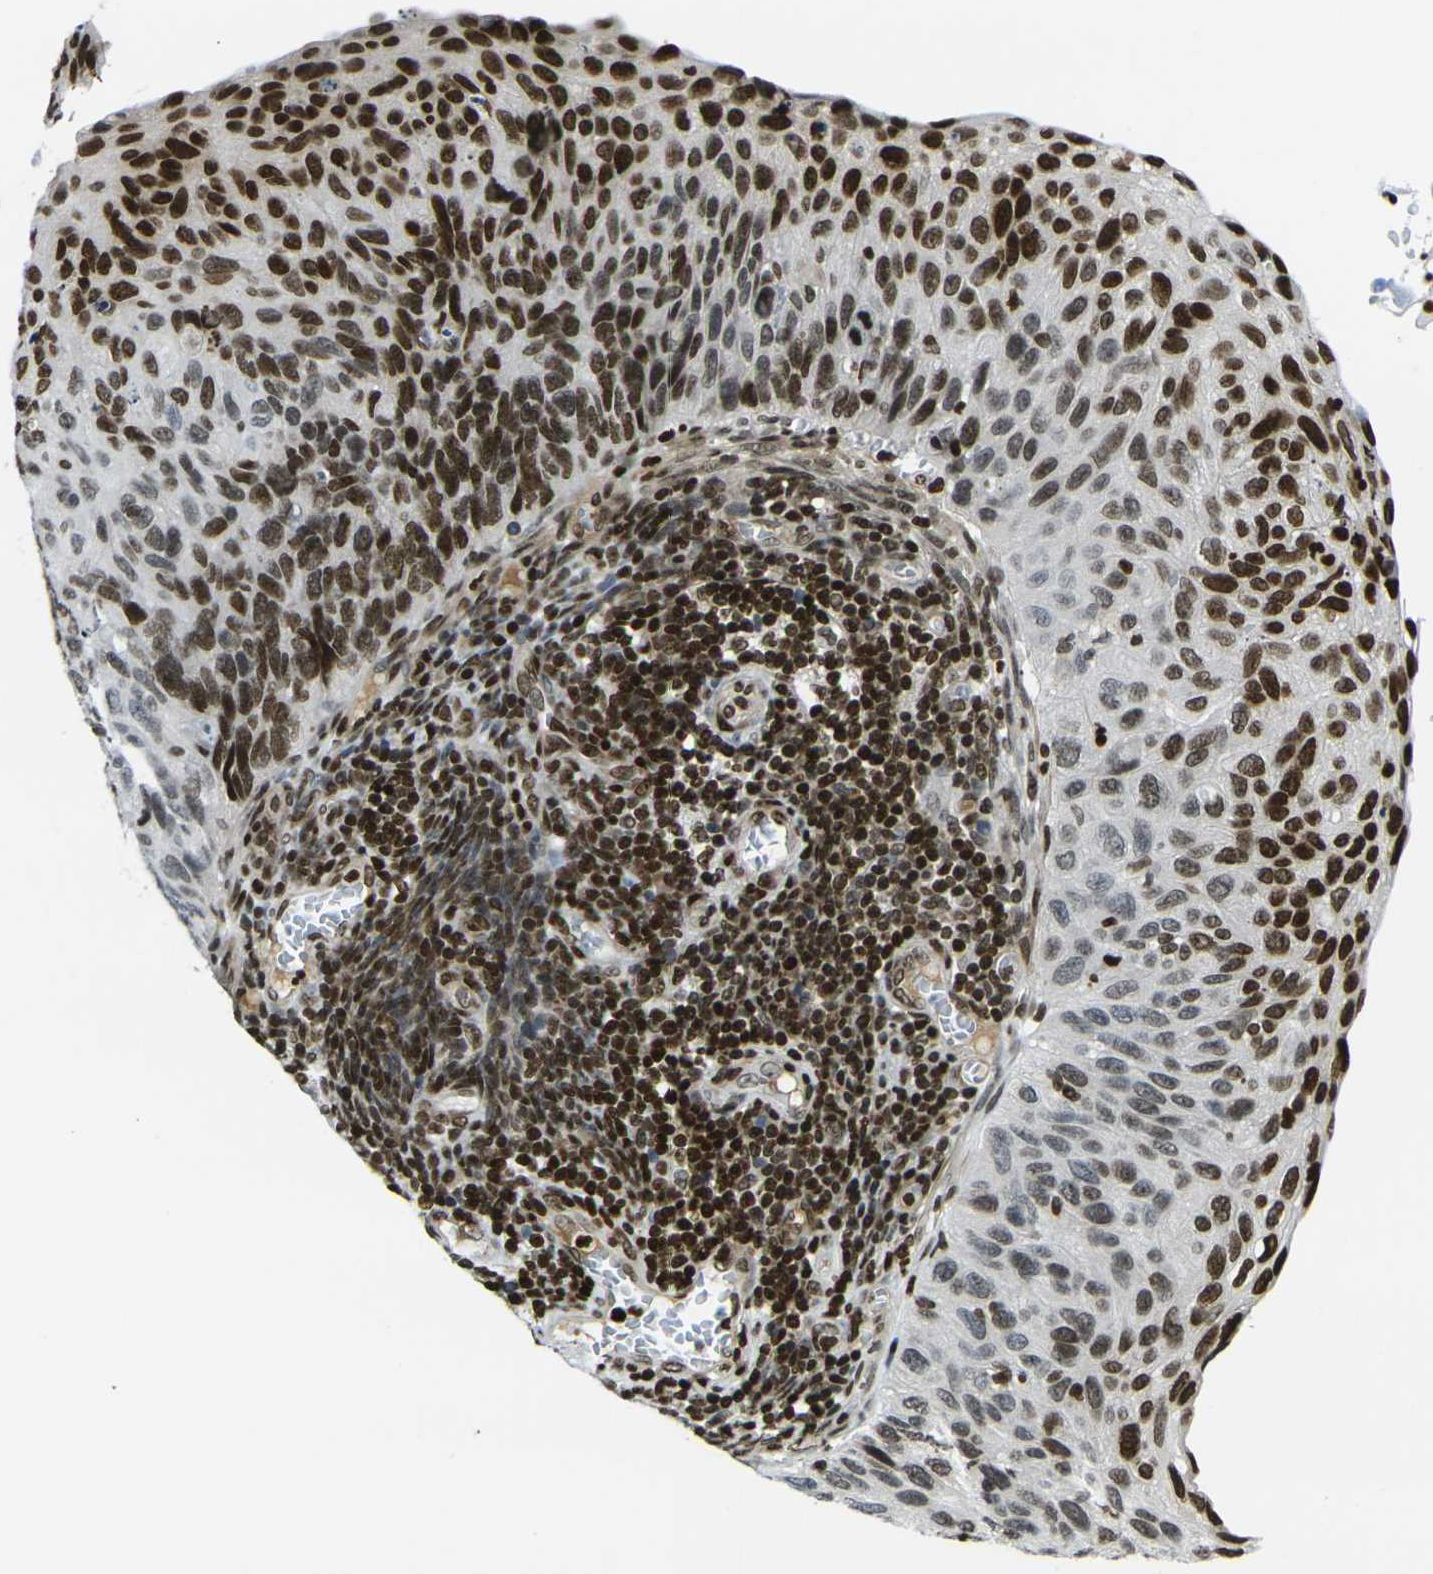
{"staining": {"intensity": "strong", "quantity": ">75%", "location": "nuclear"}, "tissue": "cervical cancer", "cell_type": "Tumor cells", "image_type": "cancer", "snomed": [{"axis": "morphology", "description": "Squamous cell carcinoma, NOS"}, {"axis": "topography", "description": "Cervix"}], "caption": "Immunohistochemistry (IHC) micrograph of human squamous cell carcinoma (cervical) stained for a protein (brown), which exhibits high levels of strong nuclear positivity in about >75% of tumor cells.", "gene": "H1-10", "patient": {"sex": "female", "age": 70}}